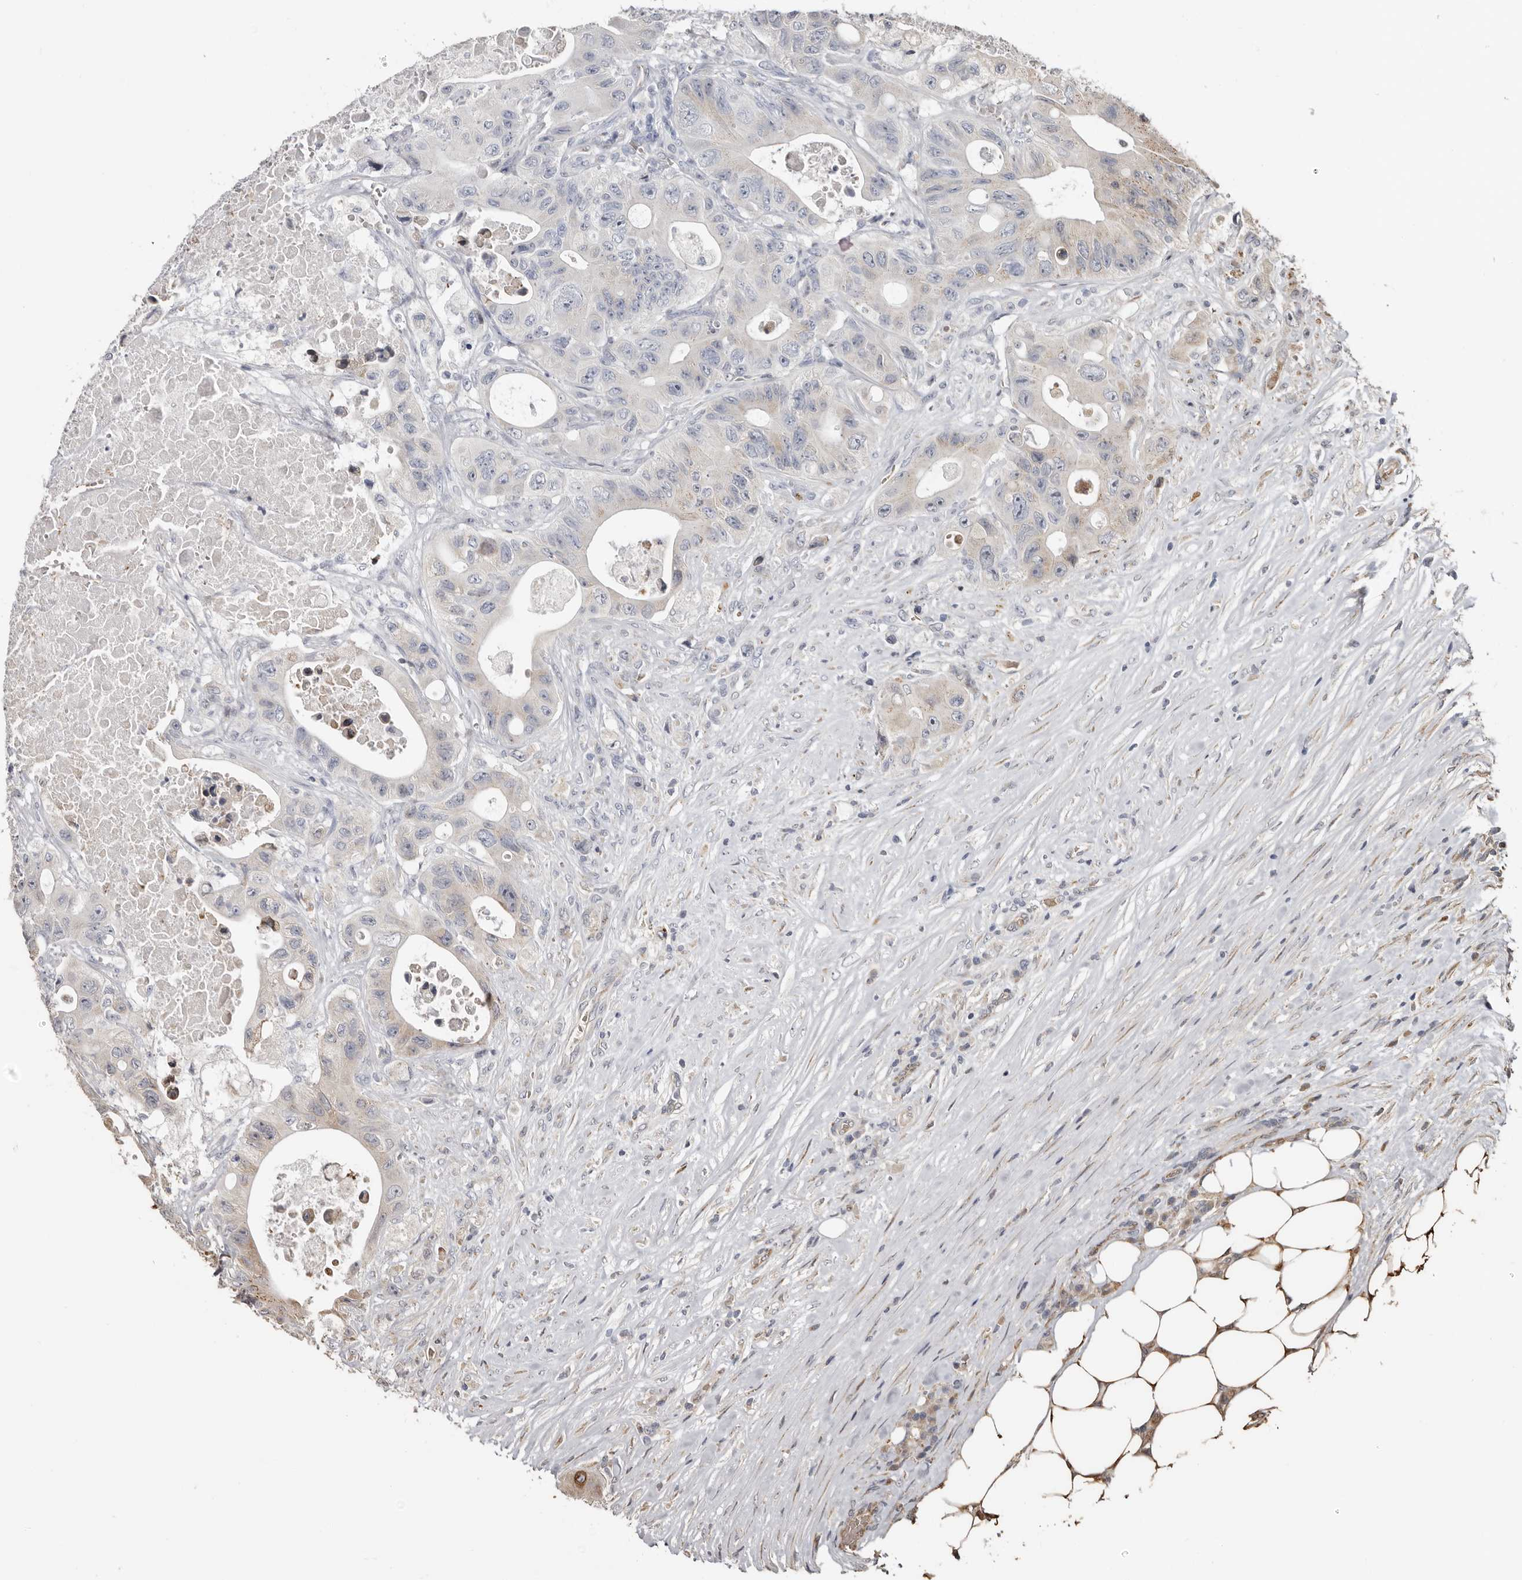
{"staining": {"intensity": "weak", "quantity": "<25%", "location": "cytoplasmic/membranous"}, "tissue": "colorectal cancer", "cell_type": "Tumor cells", "image_type": "cancer", "snomed": [{"axis": "morphology", "description": "Adenocarcinoma, NOS"}, {"axis": "topography", "description": "Colon"}], "caption": "An immunohistochemistry micrograph of colorectal cancer is shown. There is no staining in tumor cells of colorectal cancer.", "gene": "ENTREP1", "patient": {"sex": "female", "age": 46}}